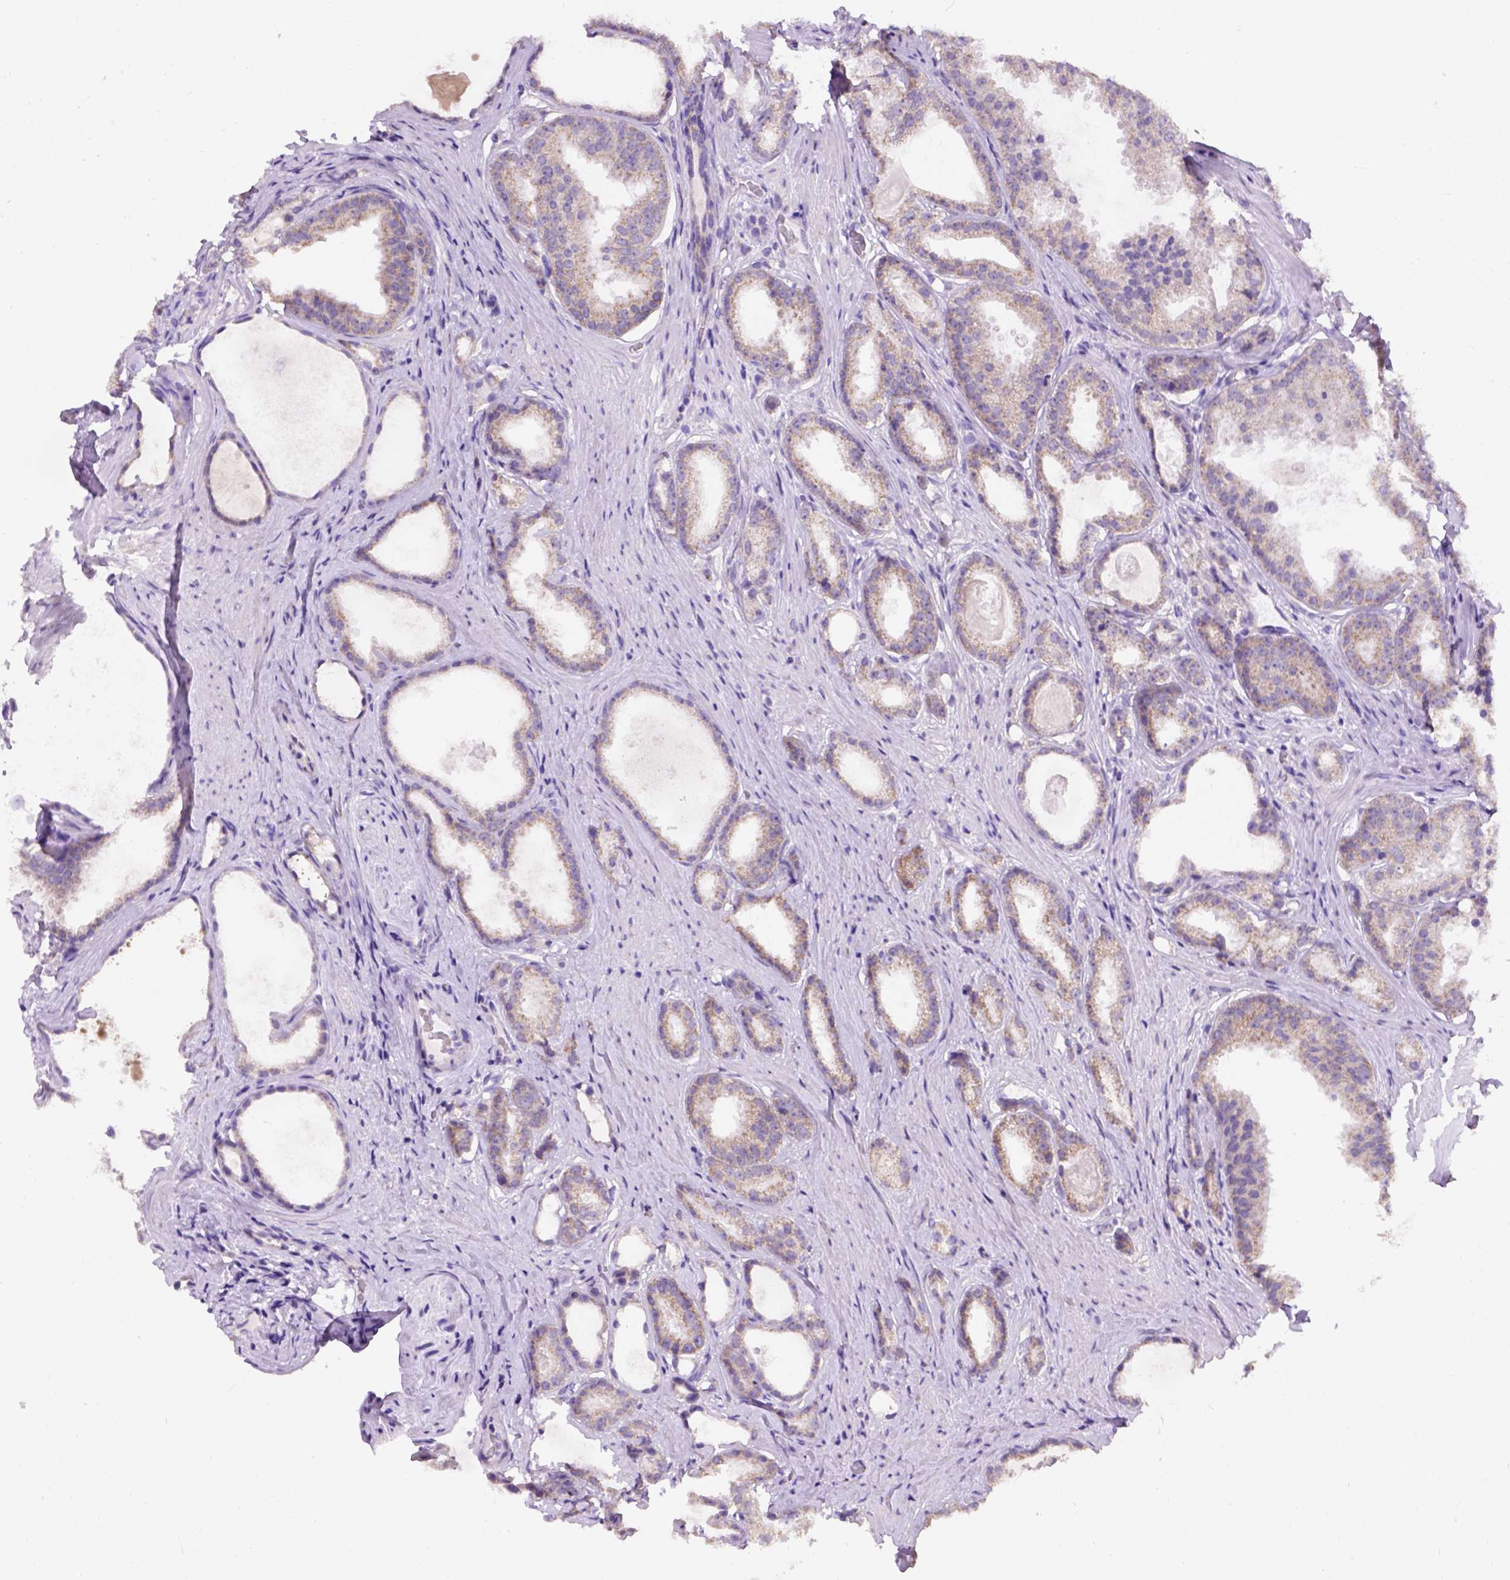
{"staining": {"intensity": "weak", "quantity": ">75%", "location": "cytoplasmic/membranous"}, "tissue": "prostate cancer", "cell_type": "Tumor cells", "image_type": "cancer", "snomed": [{"axis": "morphology", "description": "Adenocarcinoma, Low grade"}, {"axis": "topography", "description": "Prostate"}], "caption": "The micrograph shows immunohistochemical staining of adenocarcinoma (low-grade) (prostate). There is weak cytoplasmic/membranous staining is present in about >75% of tumor cells.", "gene": "L2HGDH", "patient": {"sex": "male", "age": 65}}